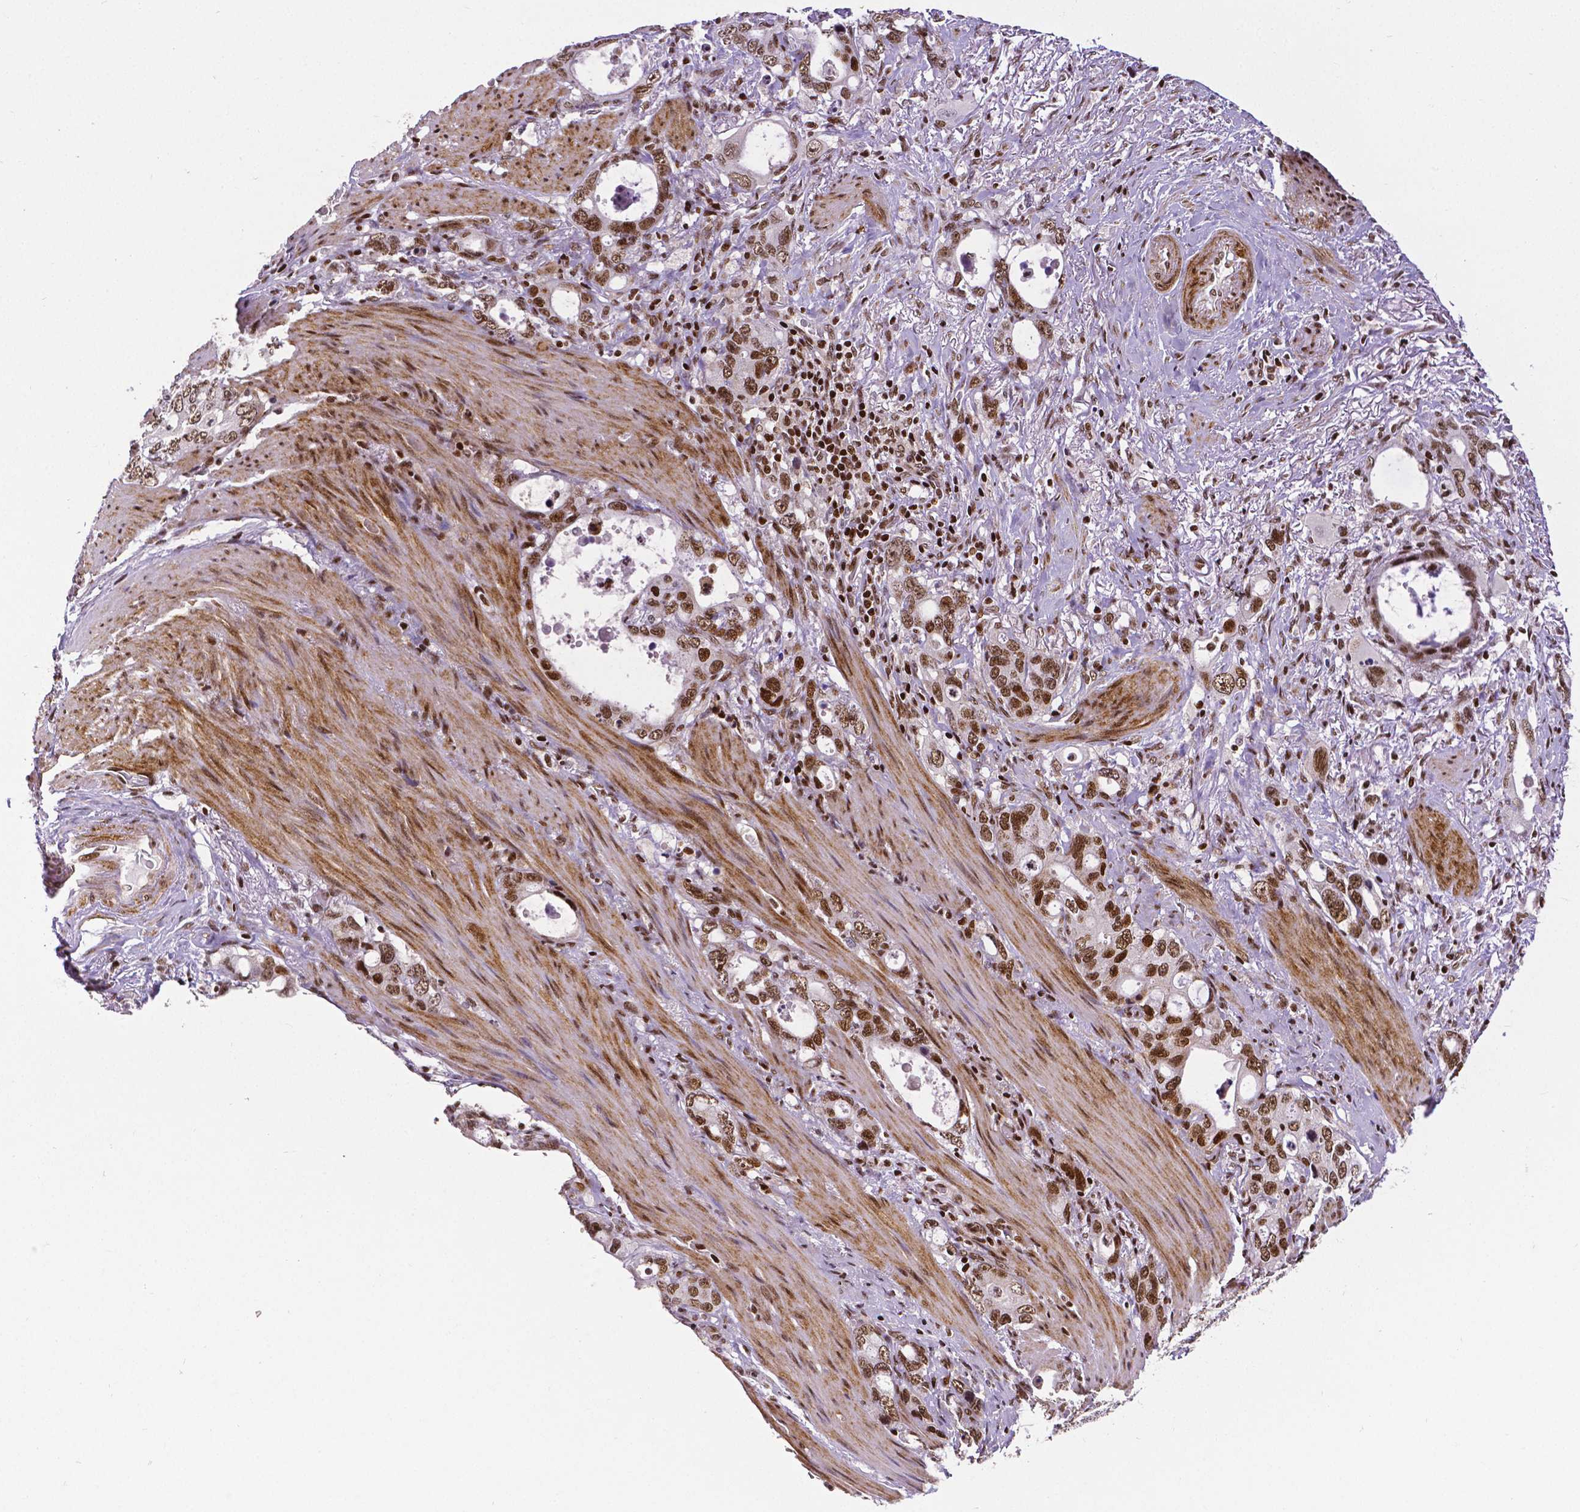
{"staining": {"intensity": "moderate", "quantity": ">75%", "location": "cytoplasmic/membranous,nuclear"}, "tissue": "stomach cancer", "cell_type": "Tumor cells", "image_type": "cancer", "snomed": [{"axis": "morphology", "description": "Adenocarcinoma, NOS"}, {"axis": "topography", "description": "Stomach, upper"}], "caption": "Human stomach adenocarcinoma stained with a protein marker displays moderate staining in tumor cells.", "gene": "CTCF", "patient": {"sex": "male", "age": 74}}